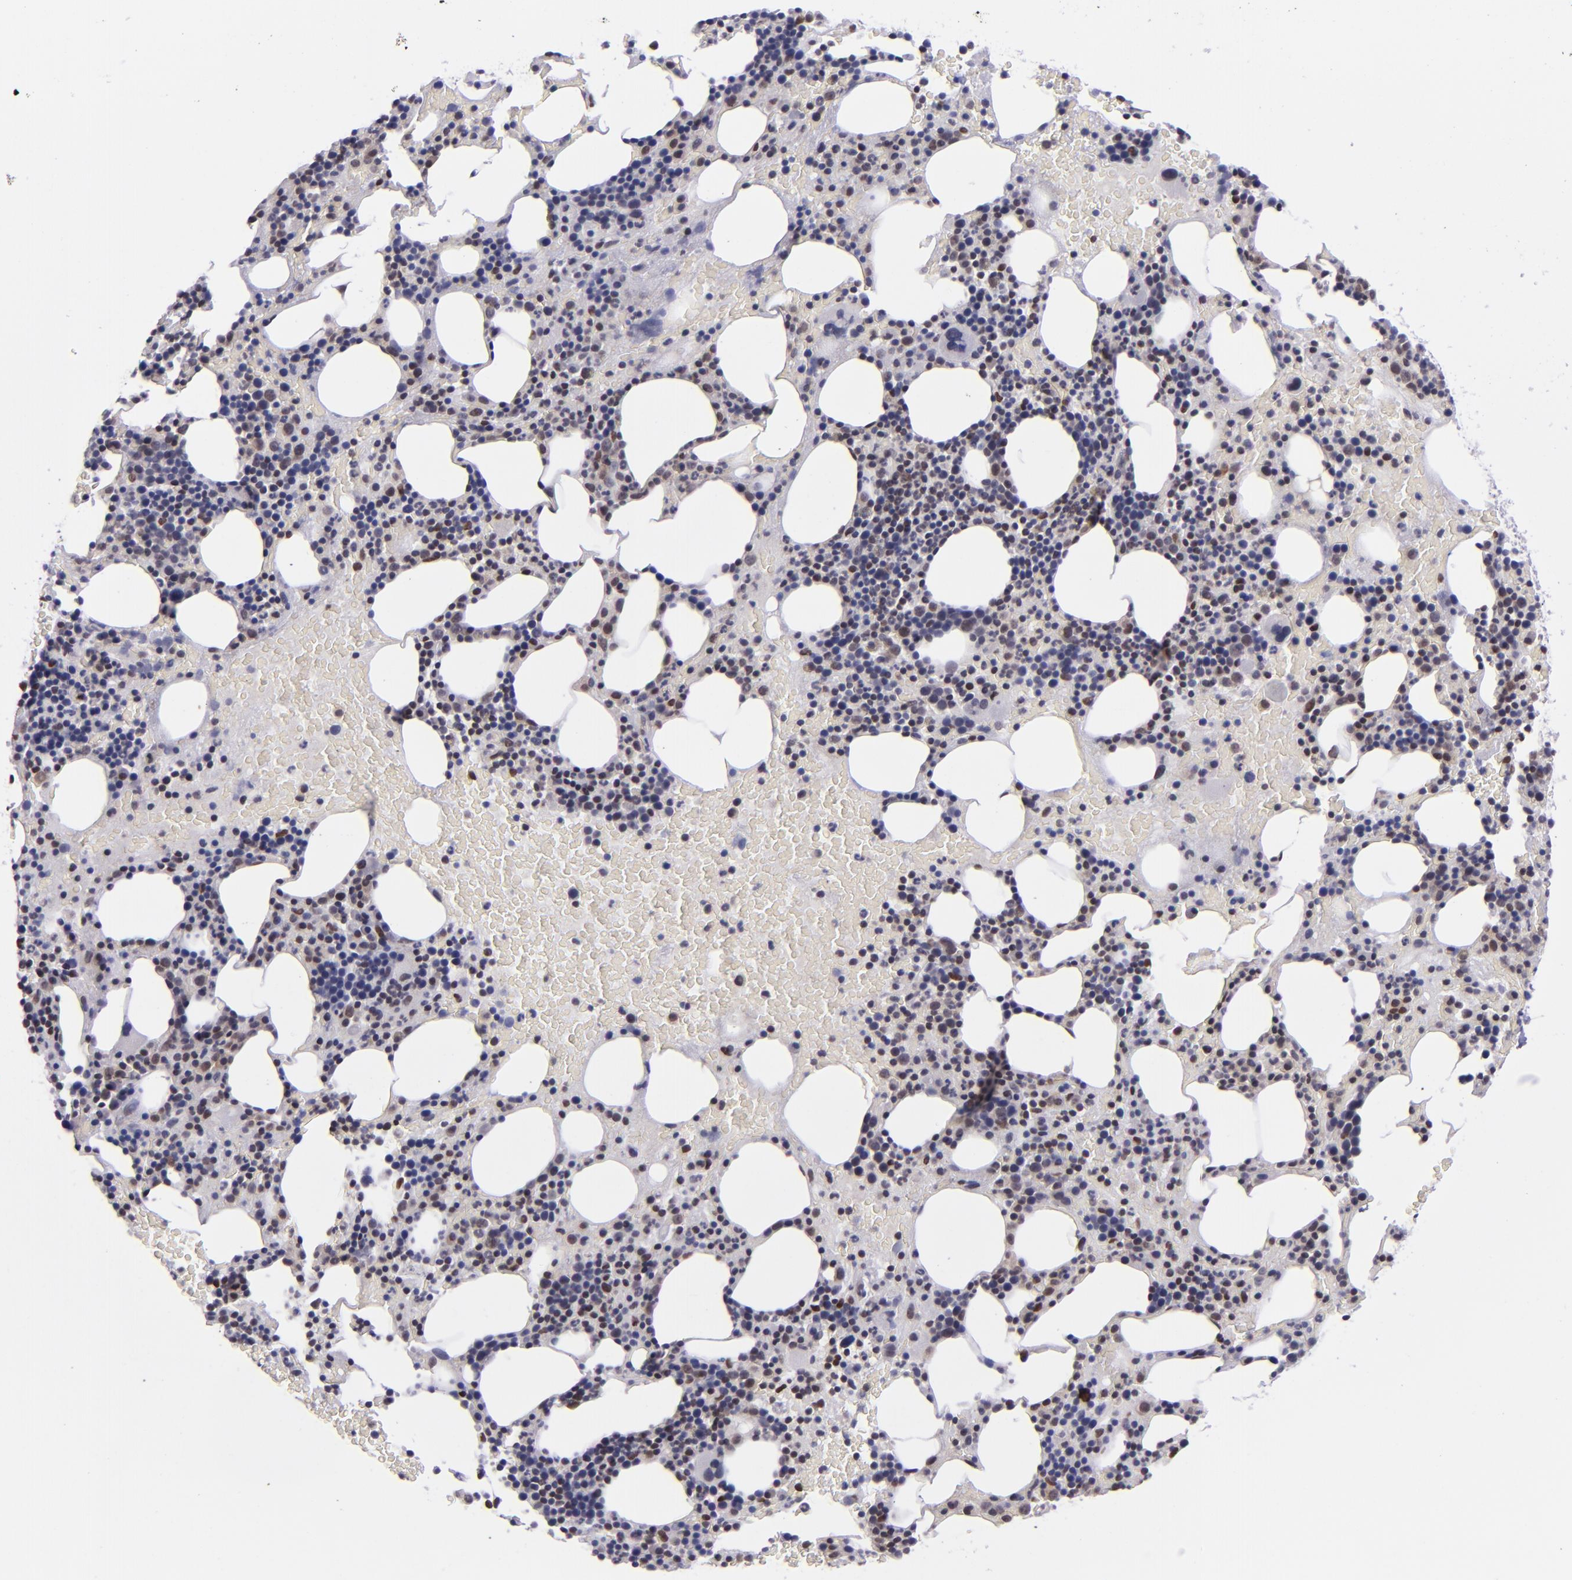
{"staining": {"intensity": "weak", "quantity": "<25%", "location": "nuclear"}, "tissue": "bone marrow", "cell_type": "Hematopoietic cells", "image_type": "normal", "snomed": [{"axis": "morphology", "description": "Normal tissue, NOS"}, {"axis": "topography", "description": "Bone marrow"}], "caption": "Micrograph shows no significant protein expression in hematopoietic cells of normal bone marrow. (Immunohistochemistry (ihc), brightfield microscopy, high magnification).", "gene": "BAG1", "patient": {"sex": "male", "age": 86}}